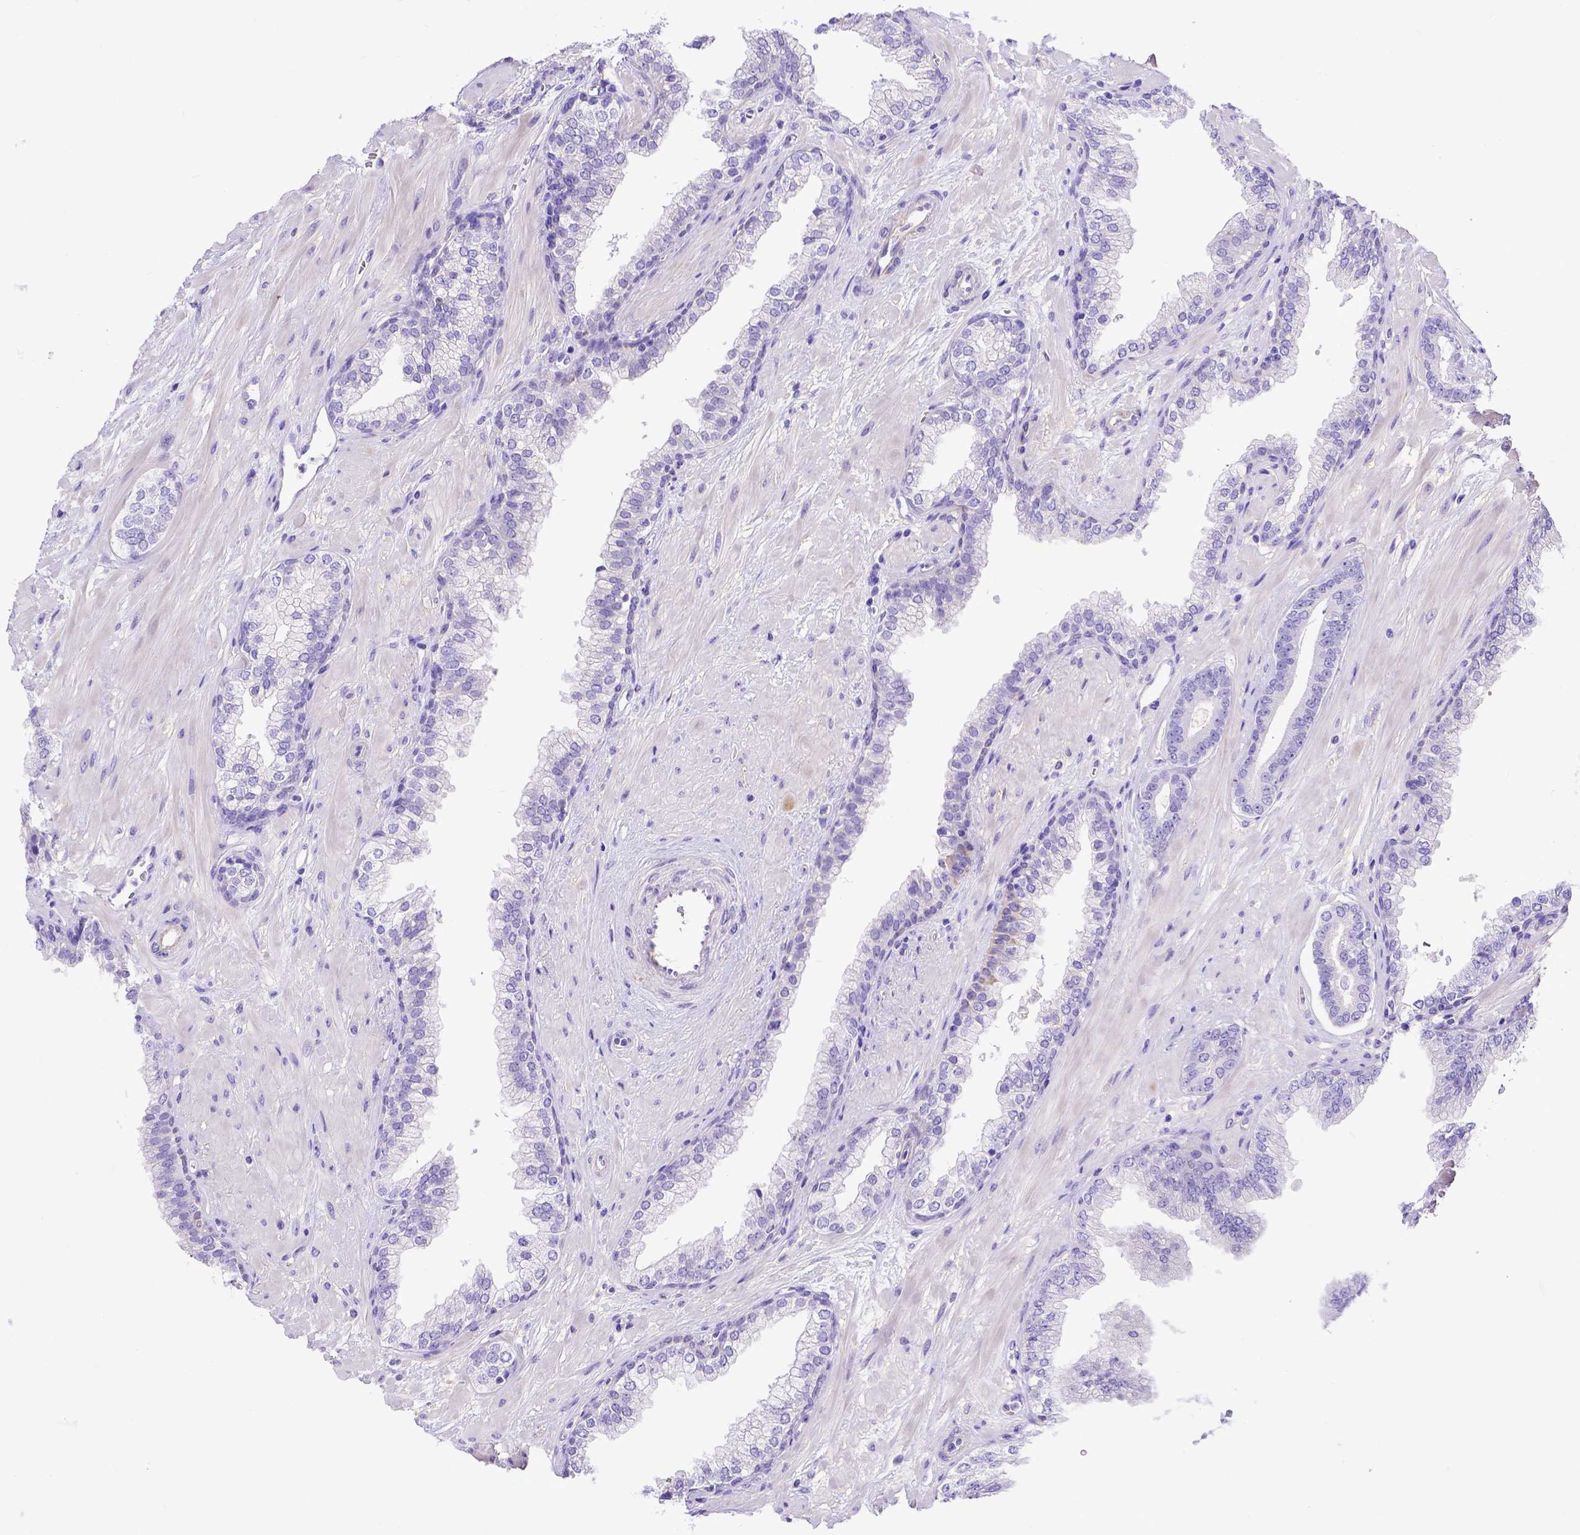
{"staining": {"intensity": "negative", "quantity": "none", "location": "none"}, "tissue": "prostate cancer", "cell_type": "Tumor cells", "image_type": "cancer", "snomed": [{"axis": "morphology", "description": "Adenocarcinoma, Low grade"}, {"axis": "topography", "description": "Prostate"}], "caption": "There is no significant expression in tumor cells of prostate adenocarcinoma (low-grade). (DAB (3,3'-diaminobenzidine) IHC visualized using brightfield microscopy, high magnification).", "gene": "LRRC18", "patient": {"sex": "male", "age": 61}}